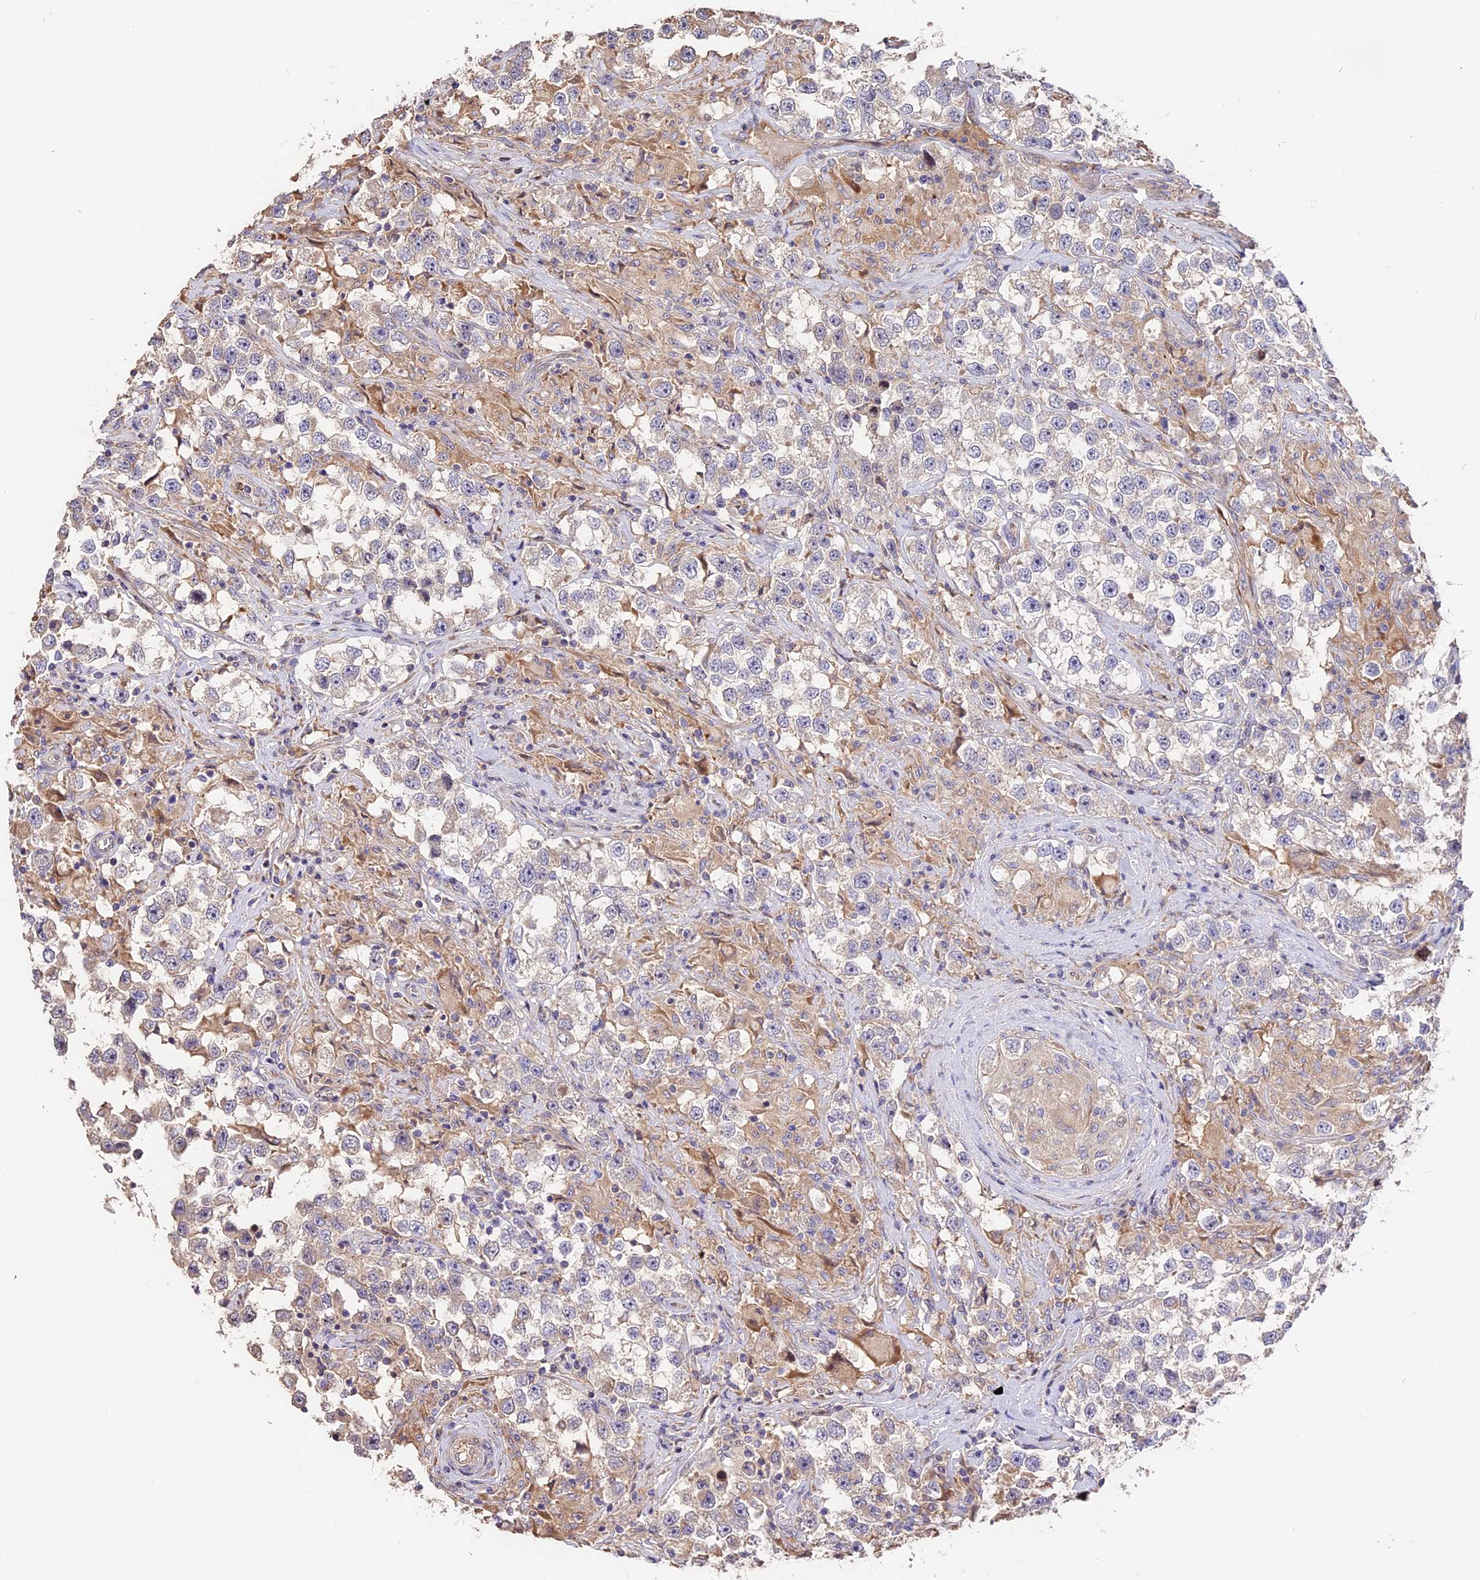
{"staining": {"intensity": "negative", "quantity": "none", "location": "none"}, "tissue": "testis cancer", "cell_type": "Tumor cells", "image_type": "cancer", "snomed": [{"axis": "morphology", "description": "Seminoma, NOS"}, {"axis": "topography", "description": "Testis"}], "caption": "The photomicrograph reveals no significant staining in tumor cells of testis cancer (seminoma).", "gene": "ARHGAP17", "patient": {"sex": "male", "age": 46}}